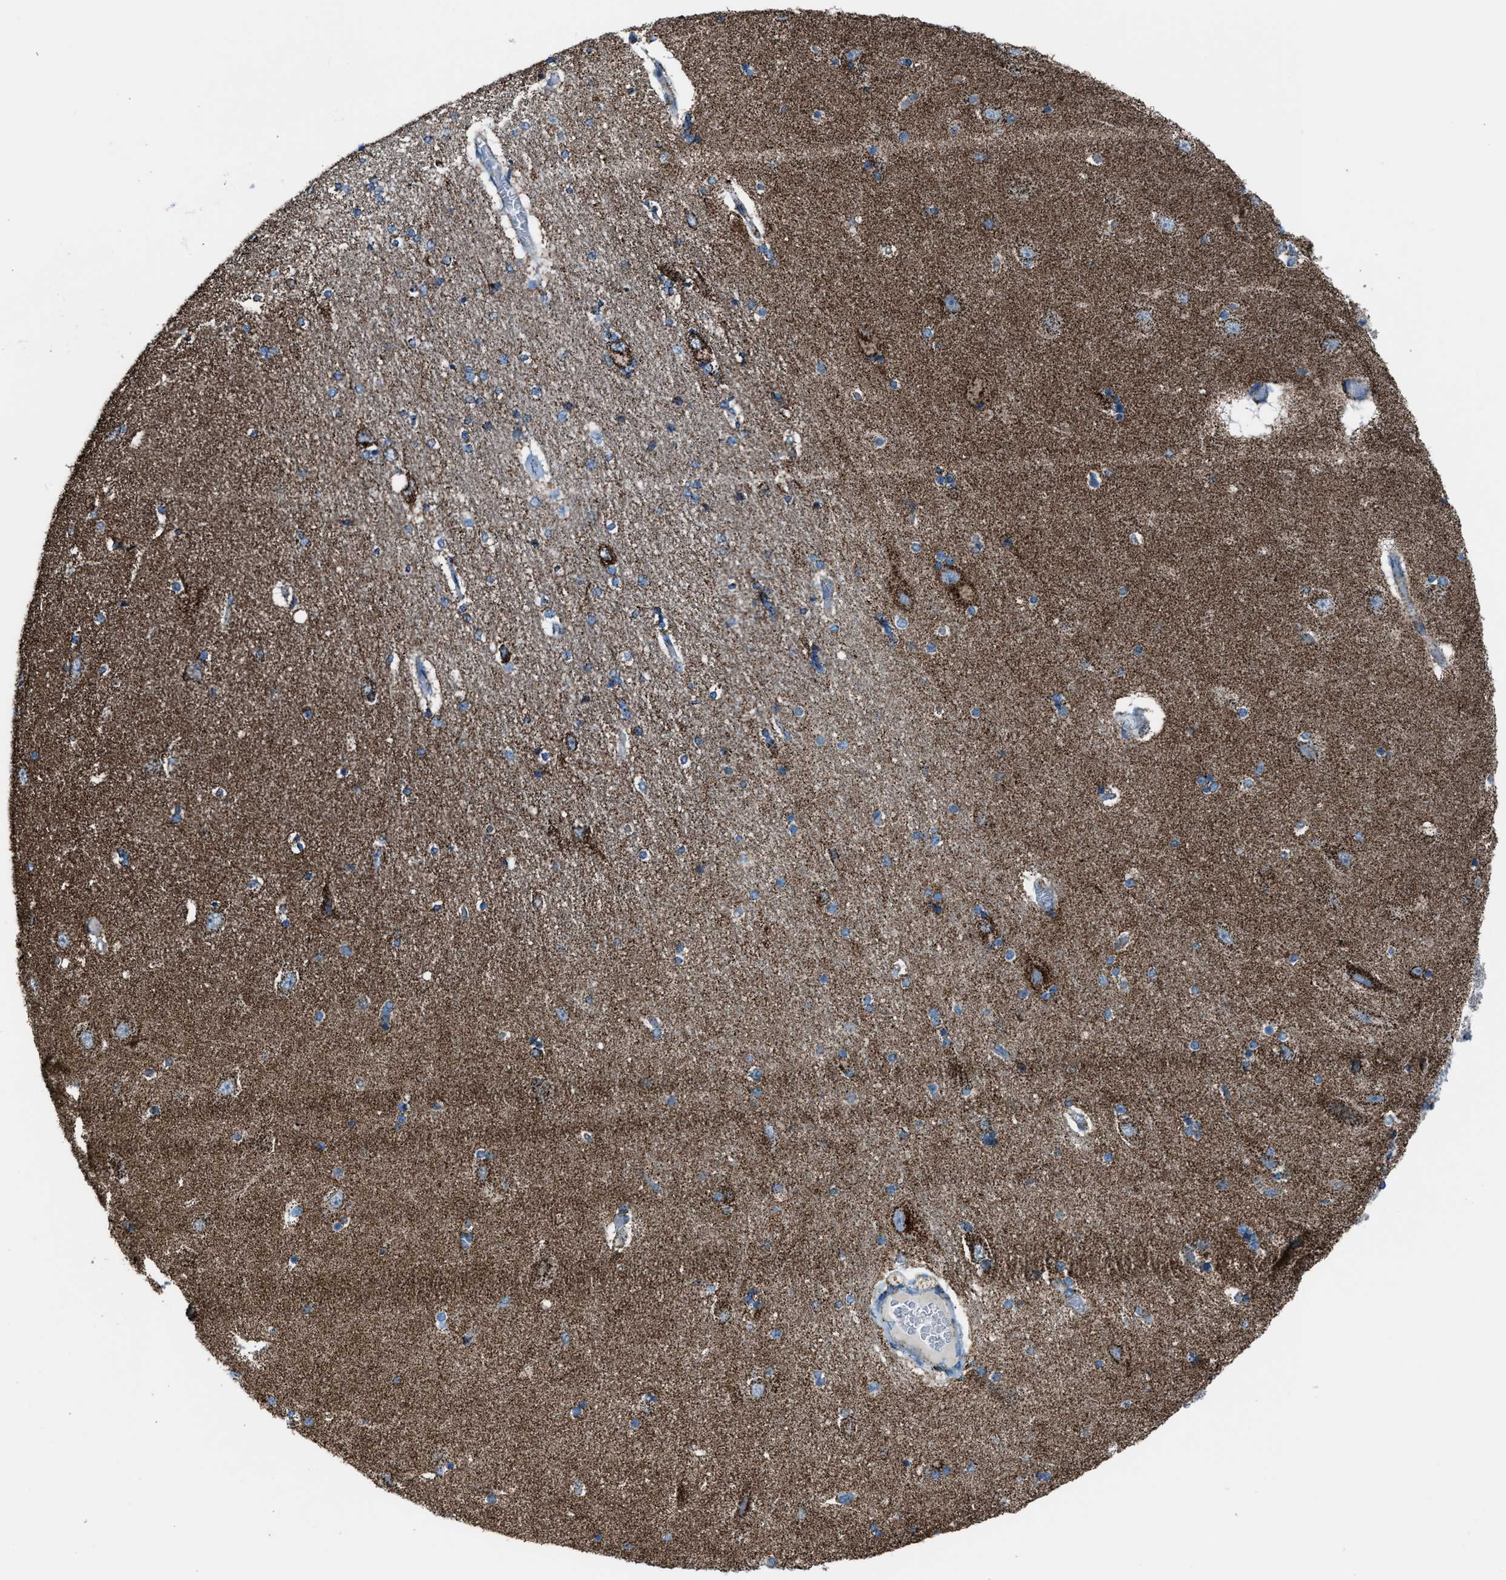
{"staining": {"intensity": "moderate", "quantity": ">75%", "location": "cytoplasmic/membranous"}, "tissue": "hippocampus", "cell_type": "Glial cells", "image_type": "normal", "snomed": [{"axis": "morphology", "description": "Normal tissue, NOS"}, {"axis": "topography", "description": "Hippocampus"}], "caption": "Immunohistochemical staining of normal hippocampus reveals medium levels of moderate cytoplasmic/membranous expression in approximately >75% of glial cells.", "gene": "MDH2", "patient": {"sex": "female", "age": 54}}